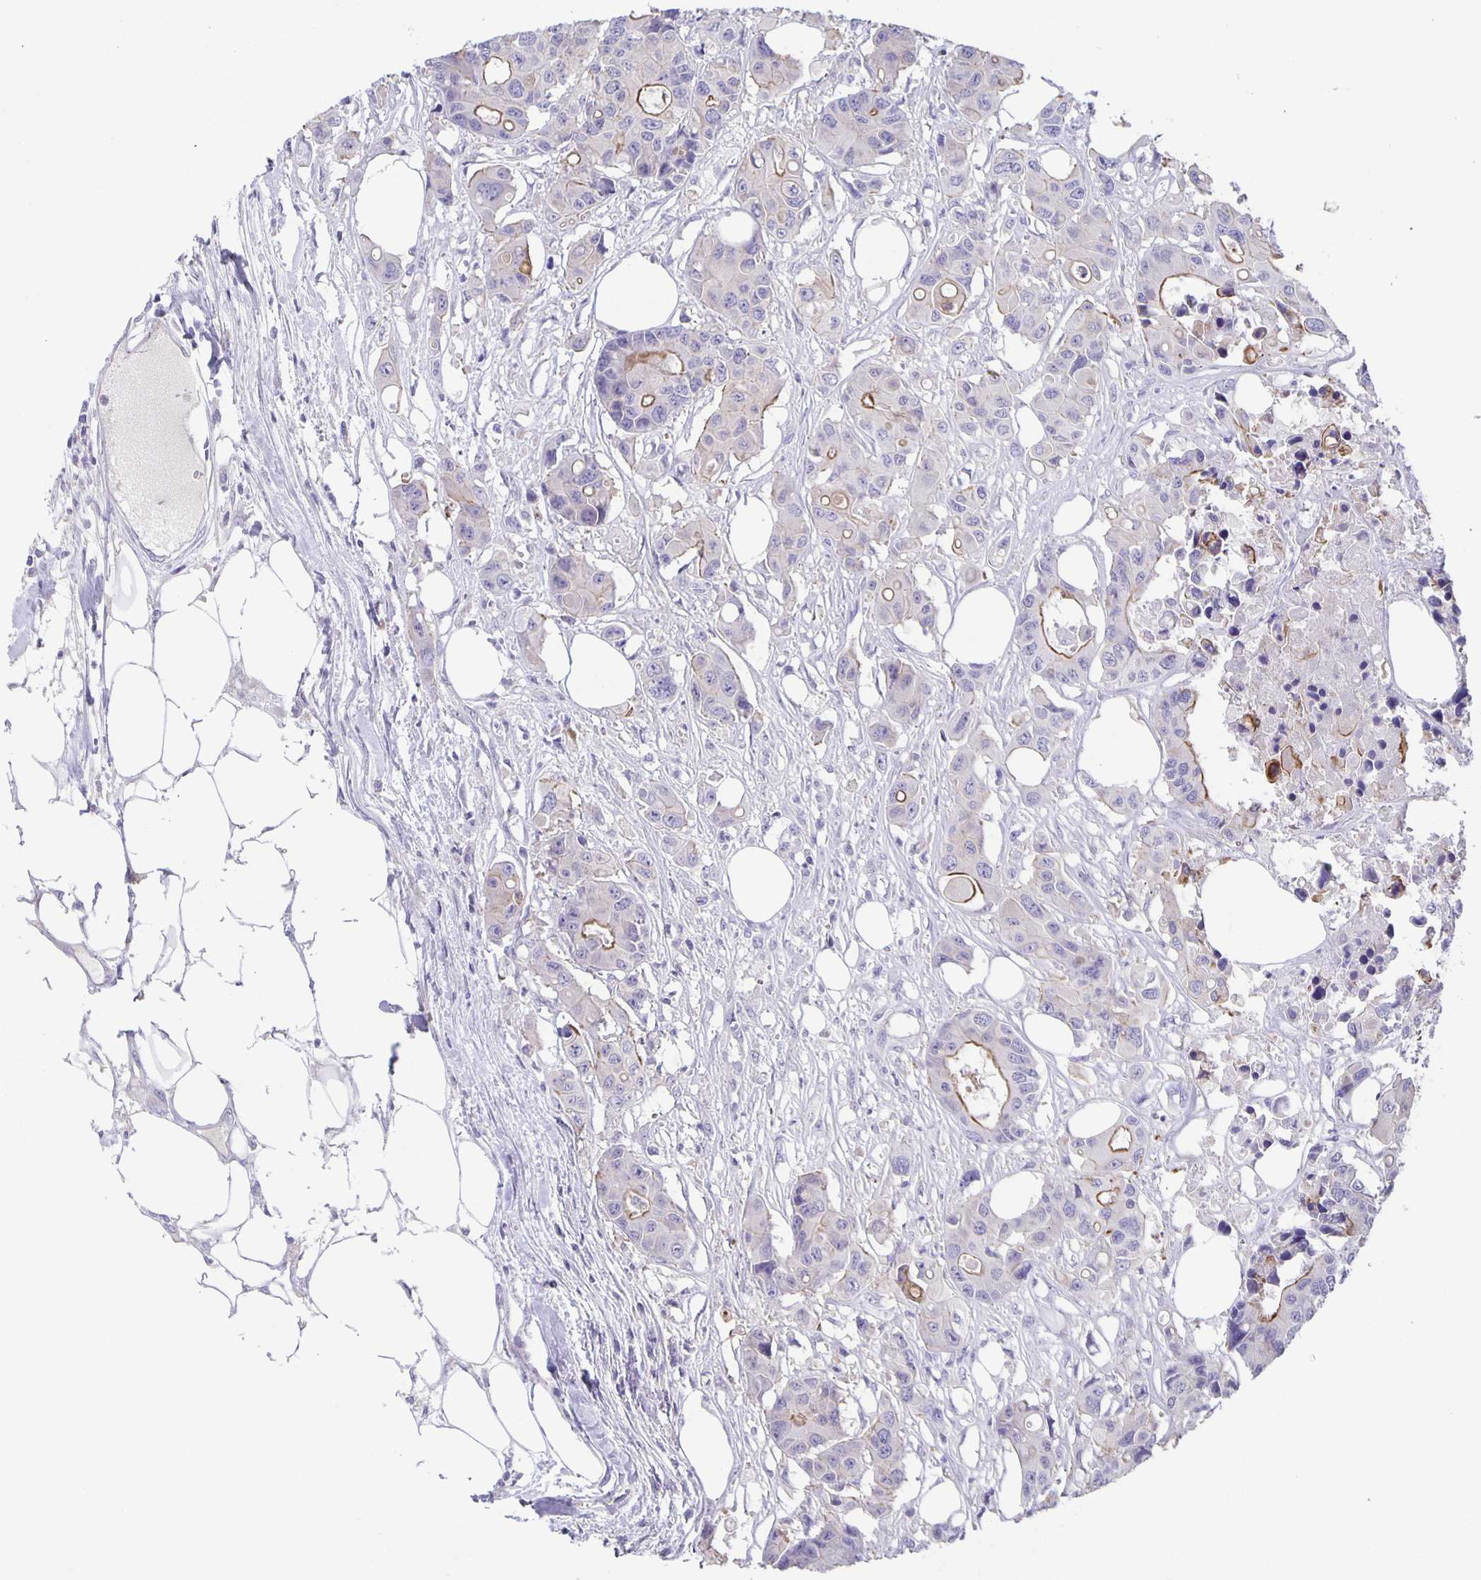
{"staining": {"intensity": "moderate", "quantity": "<25%", "location": "cytoplasmic/membranous"}, "tissue": "colorectal cancer", "cell_type": "Tumor cells", "image_type": "cancer", "snomed": [{"axis": "morphology", "description": "Adenocarcinoma, NOS"}, {"axis": "topography", "description": "Colon"}], "caption": "Human colorectal adenocarcinoma stained for a protein (brown) reveals moderate cytoplasmic/membranous positive positivity in about <25% of tumor cells.", "gene": "PTPN3", "patient": {"sex": "male", "age": 77}}